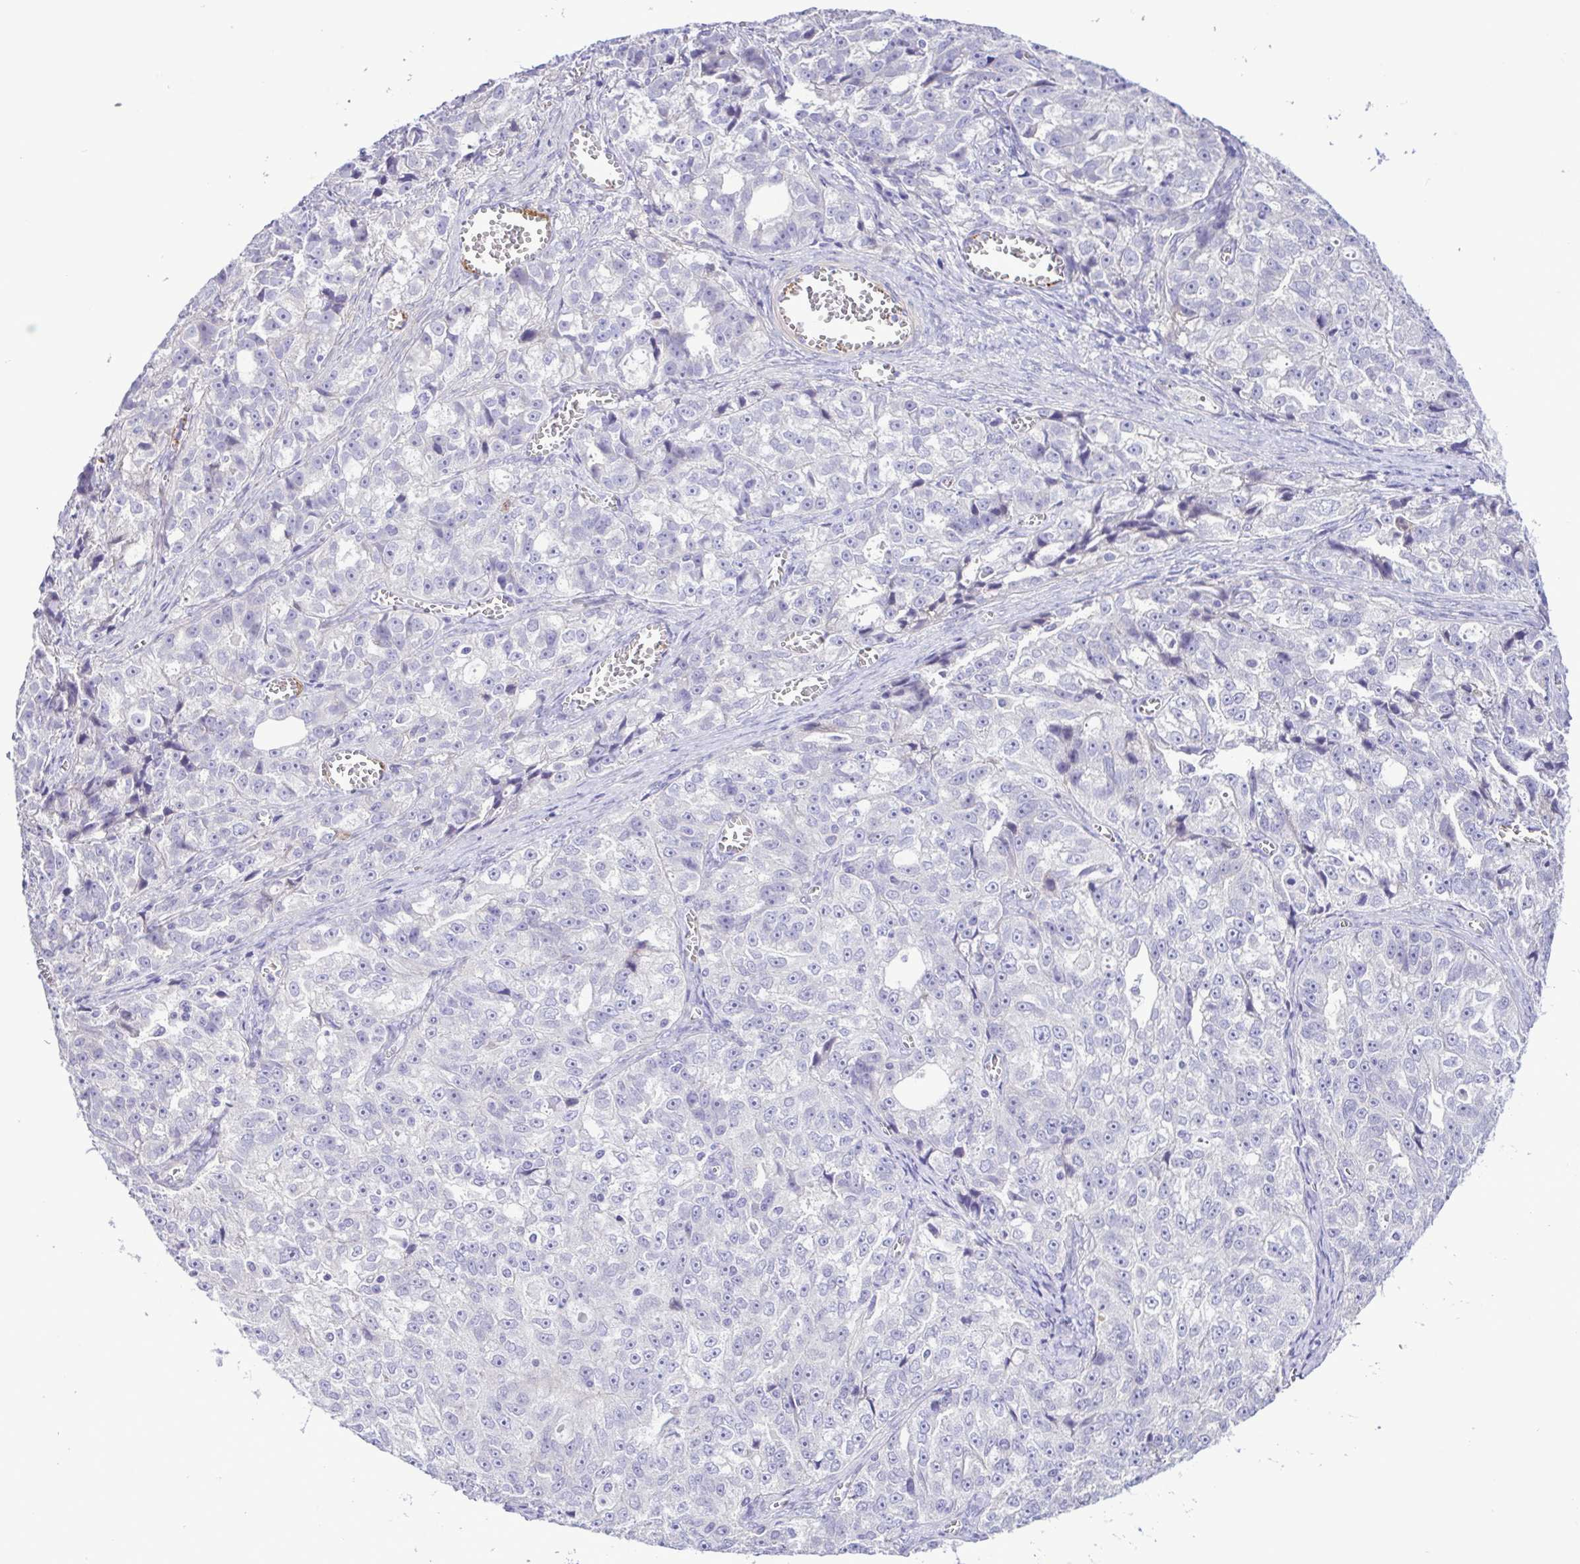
{"staining": {"intensity": "negative", "quantity": "none", "location": "none"}, "tissue": "ovarian cancer", "cell_type": "Tumor cells", "image_type": "cancer", "snomed": [{"axis": "morphology", "description": "Cystadenocarcinoma, serous, NOS"}, {"axis": "topography", "description": "Ovary"}], "caption": "Immunohistochemistry (IHC) image of human ovarian cancer (serous cystadenocarcinoma) stained for a protein (brown), which reveals no expression in tumor cells. Nuclei are stained in blue.", "gene": "GABBR2", "patient": {"sex": "female", "age": 51}}